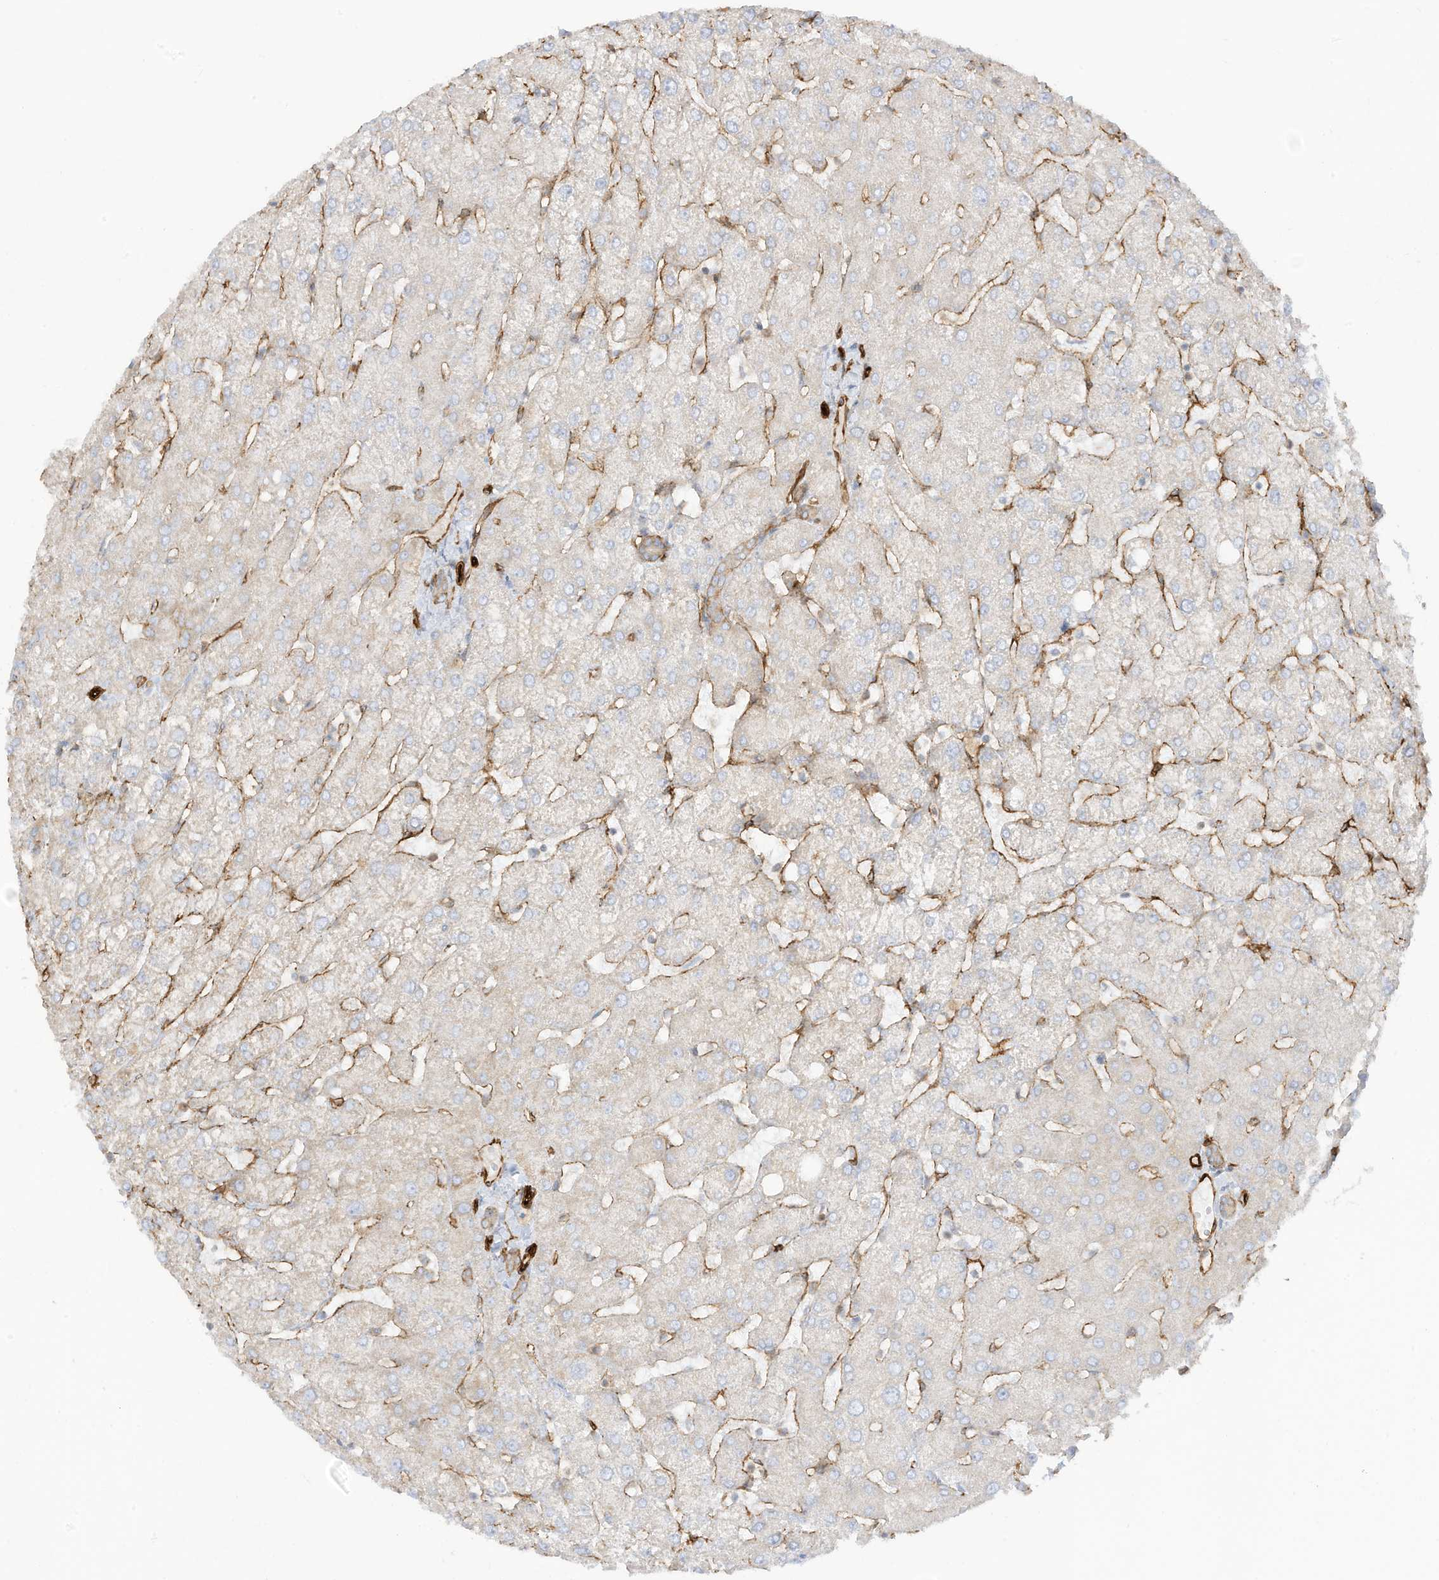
{"staining": {"intensity": "negative", "quantity": "none", "location": "none"}, "tissue": "liver", "cell_type": "Cholangiocytes", "image_type": "normal", "snomed": [{"axis": "morphology", "description": "Normal tissue, NOS"}, {"axis": "topography", "description": "Liver"}], "caption": "Micrograph shows no protein positivity in cholangiocytes of unremarkable liver. The staining was performed using DAB to visualize the protein expression in brown, while the nuclei were stained in blue with hematoxylin (Magnification: 20x).", "gene": "ABCB7", "patient": {"sex": "female", "age": 54}}